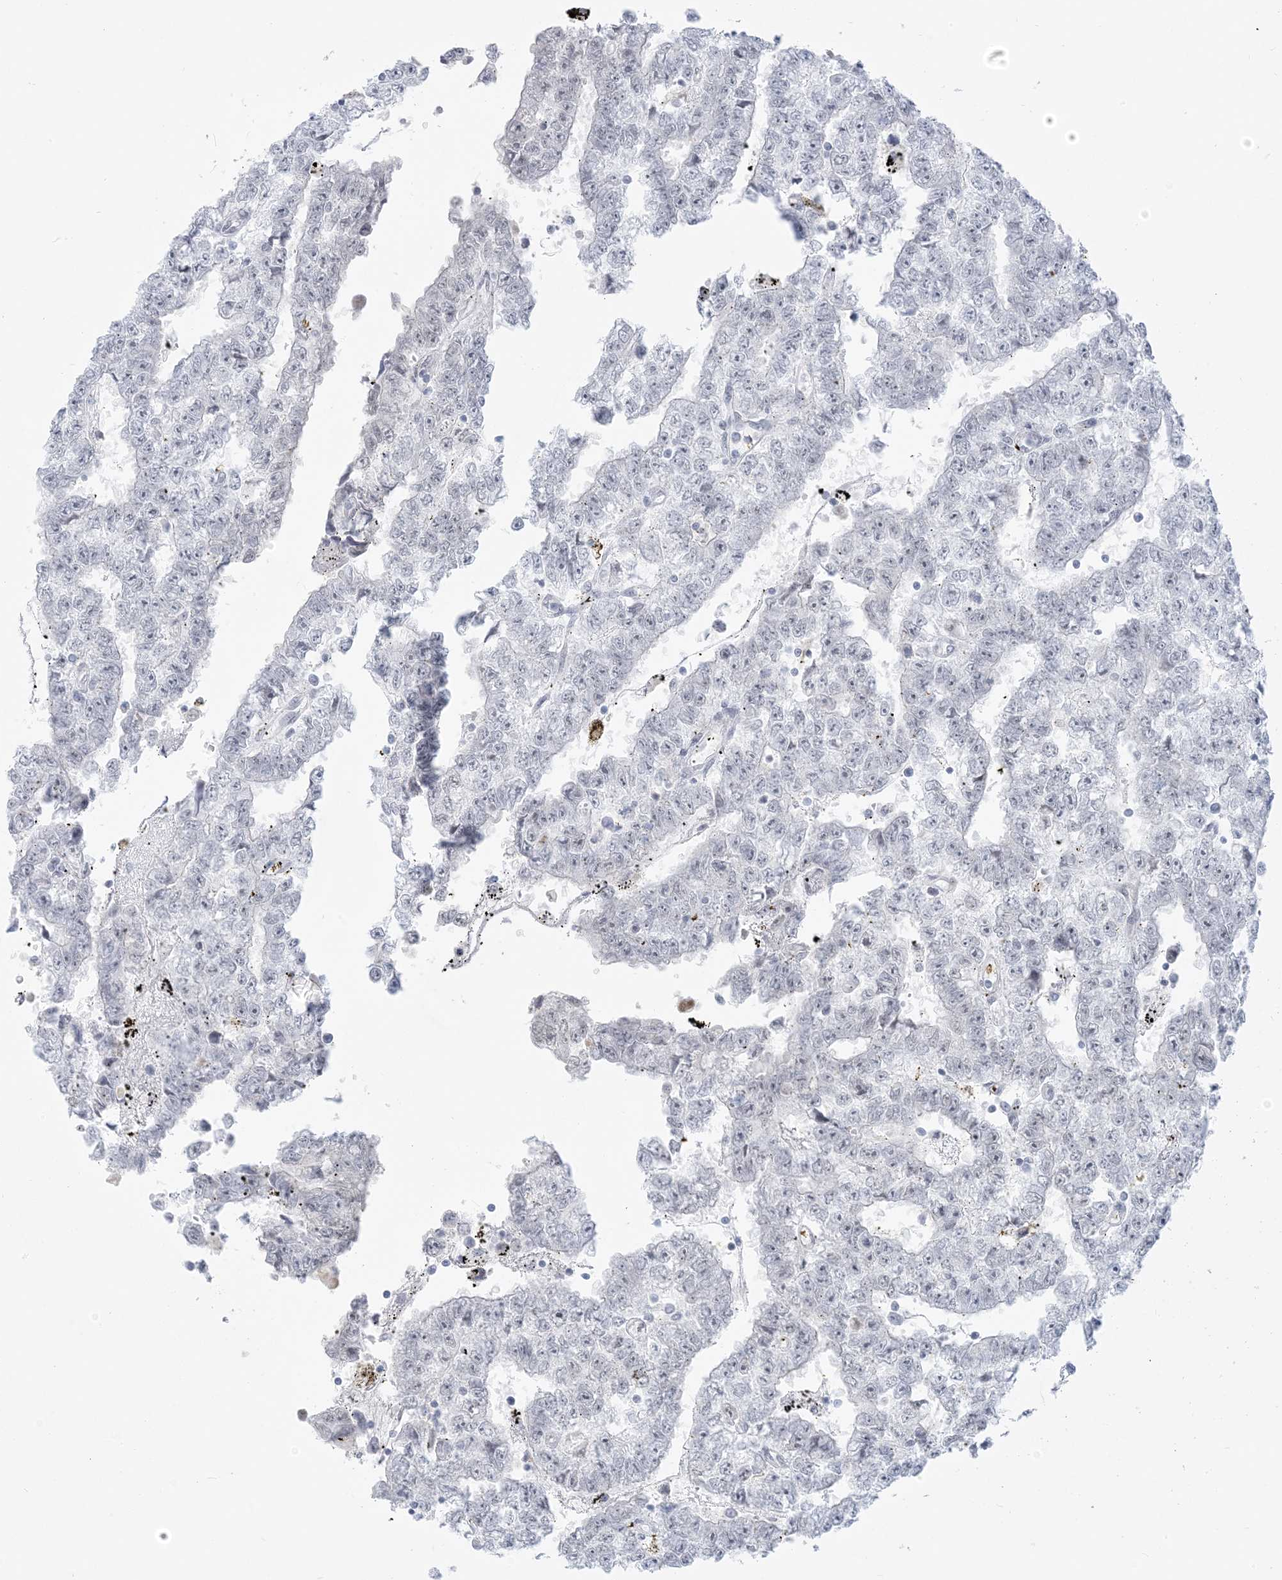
{"staining": {"intensity": "negative", "quantity": "none", "location": "none"}, "tissue": "testis cancer", "cell_type": "Tumor cells", "image_type": "cancer", "snomed": [{"axis": "morphology", "description": "Carcinoma, Embryonal, NOS"}, {"axis": "topography", "description": "Testis"}], "caption": "Testis cancer (embryonal carcinoma) was stained to show a protein in brown. There is no significant staining in tumor cells.", "gene": "SCML1", "patient": {"sex": "male", "age": 25}}